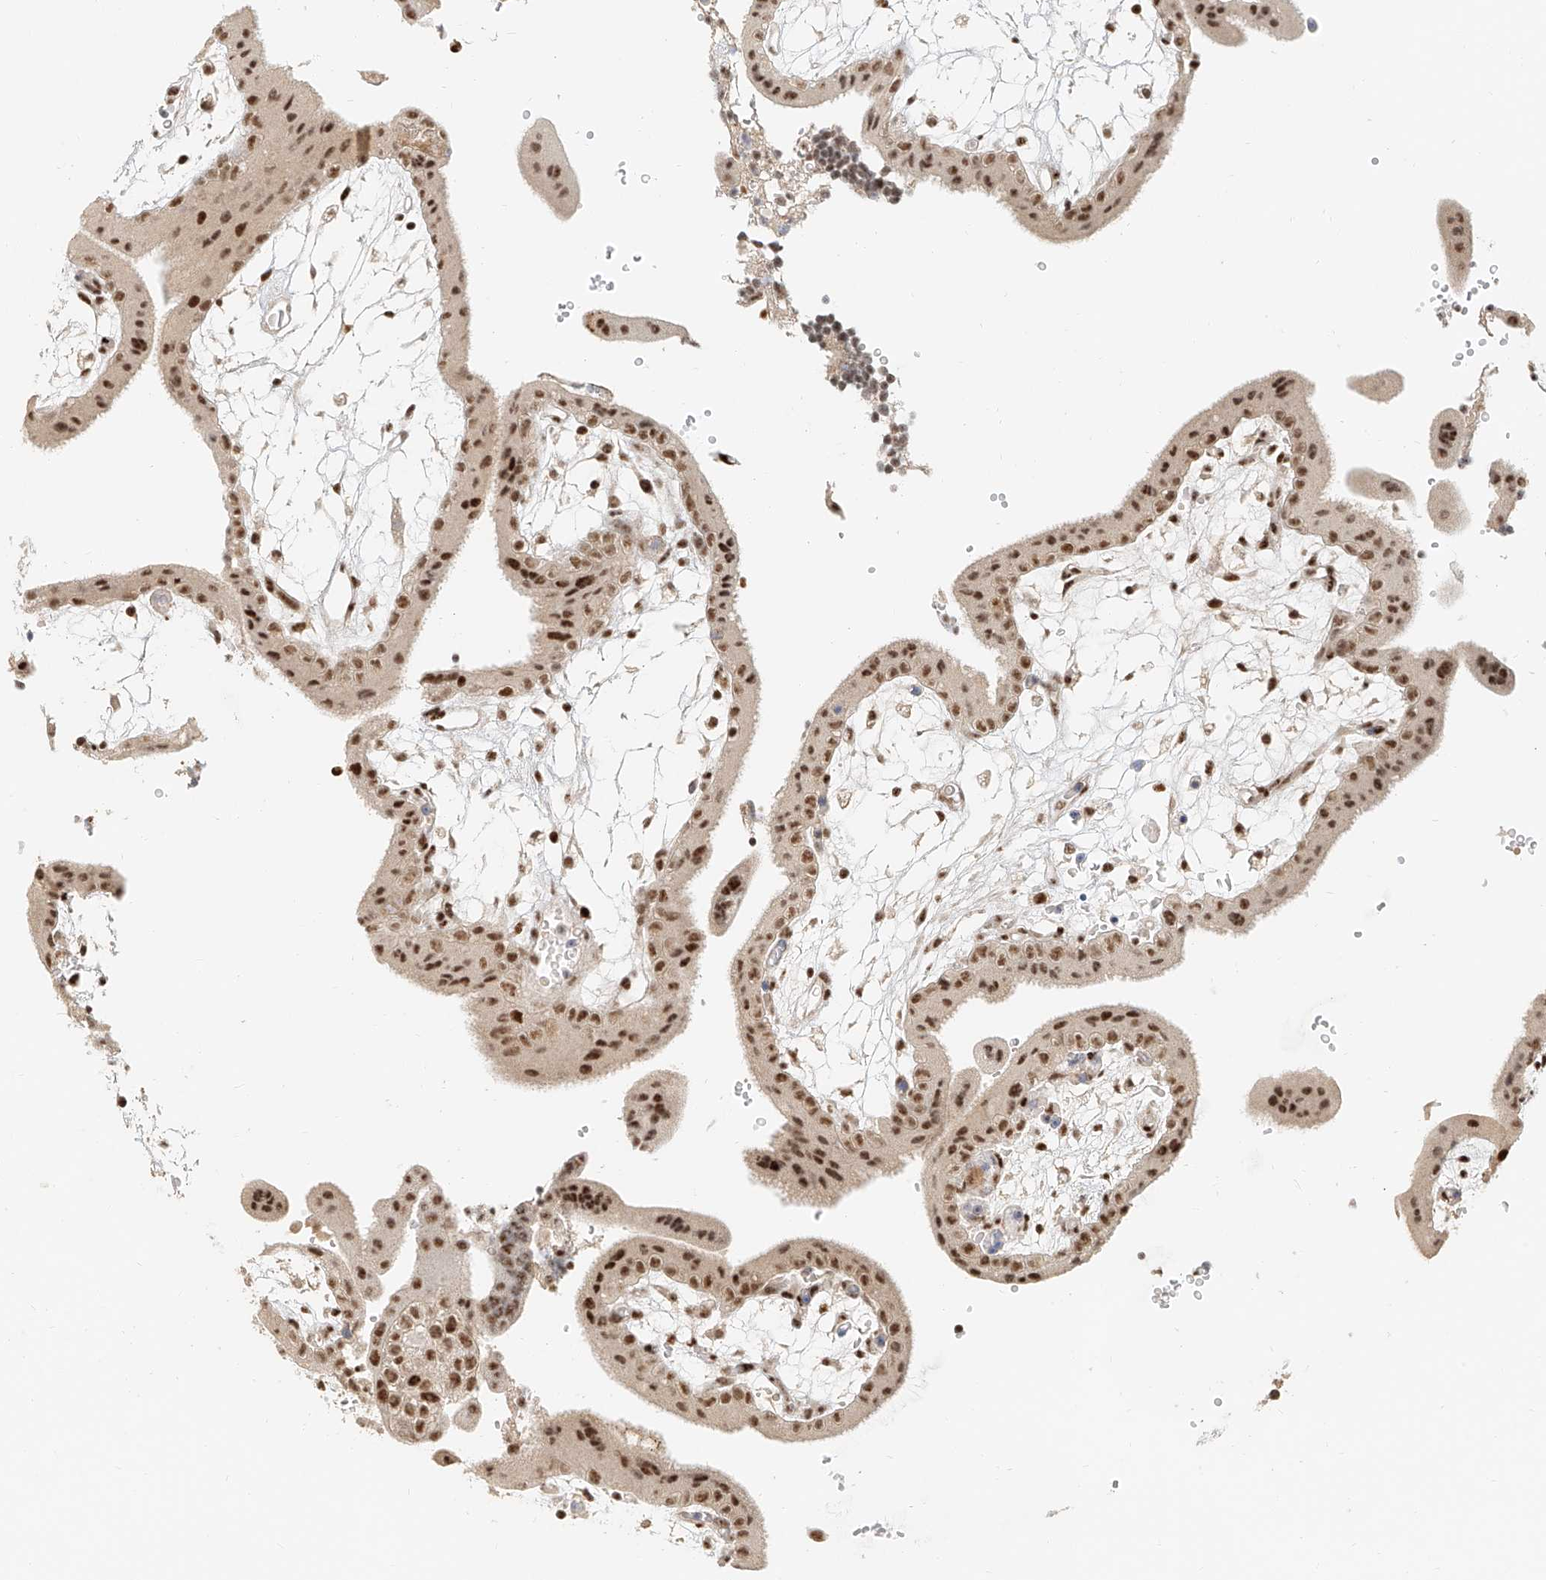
{"staining": {"intensity": "strong", "quantity": ">75%", "location": "nuclear"}, "tissue": "placenta", "cell_type": "Trophoblastic cells", "image_type": "normal", "snomed": [{"axis": "morphology", "description": "Normal tissue, NOS"}, {"axis": "topography", "description": "Placenta"}], "caption": "Immunohistochemical staining of normal human placenta shows strong nuclear protein positivity in about >75% of trophoblastic cells.", "gene": "CXorf58", "patient": {"sex": "female", "age": 18}}